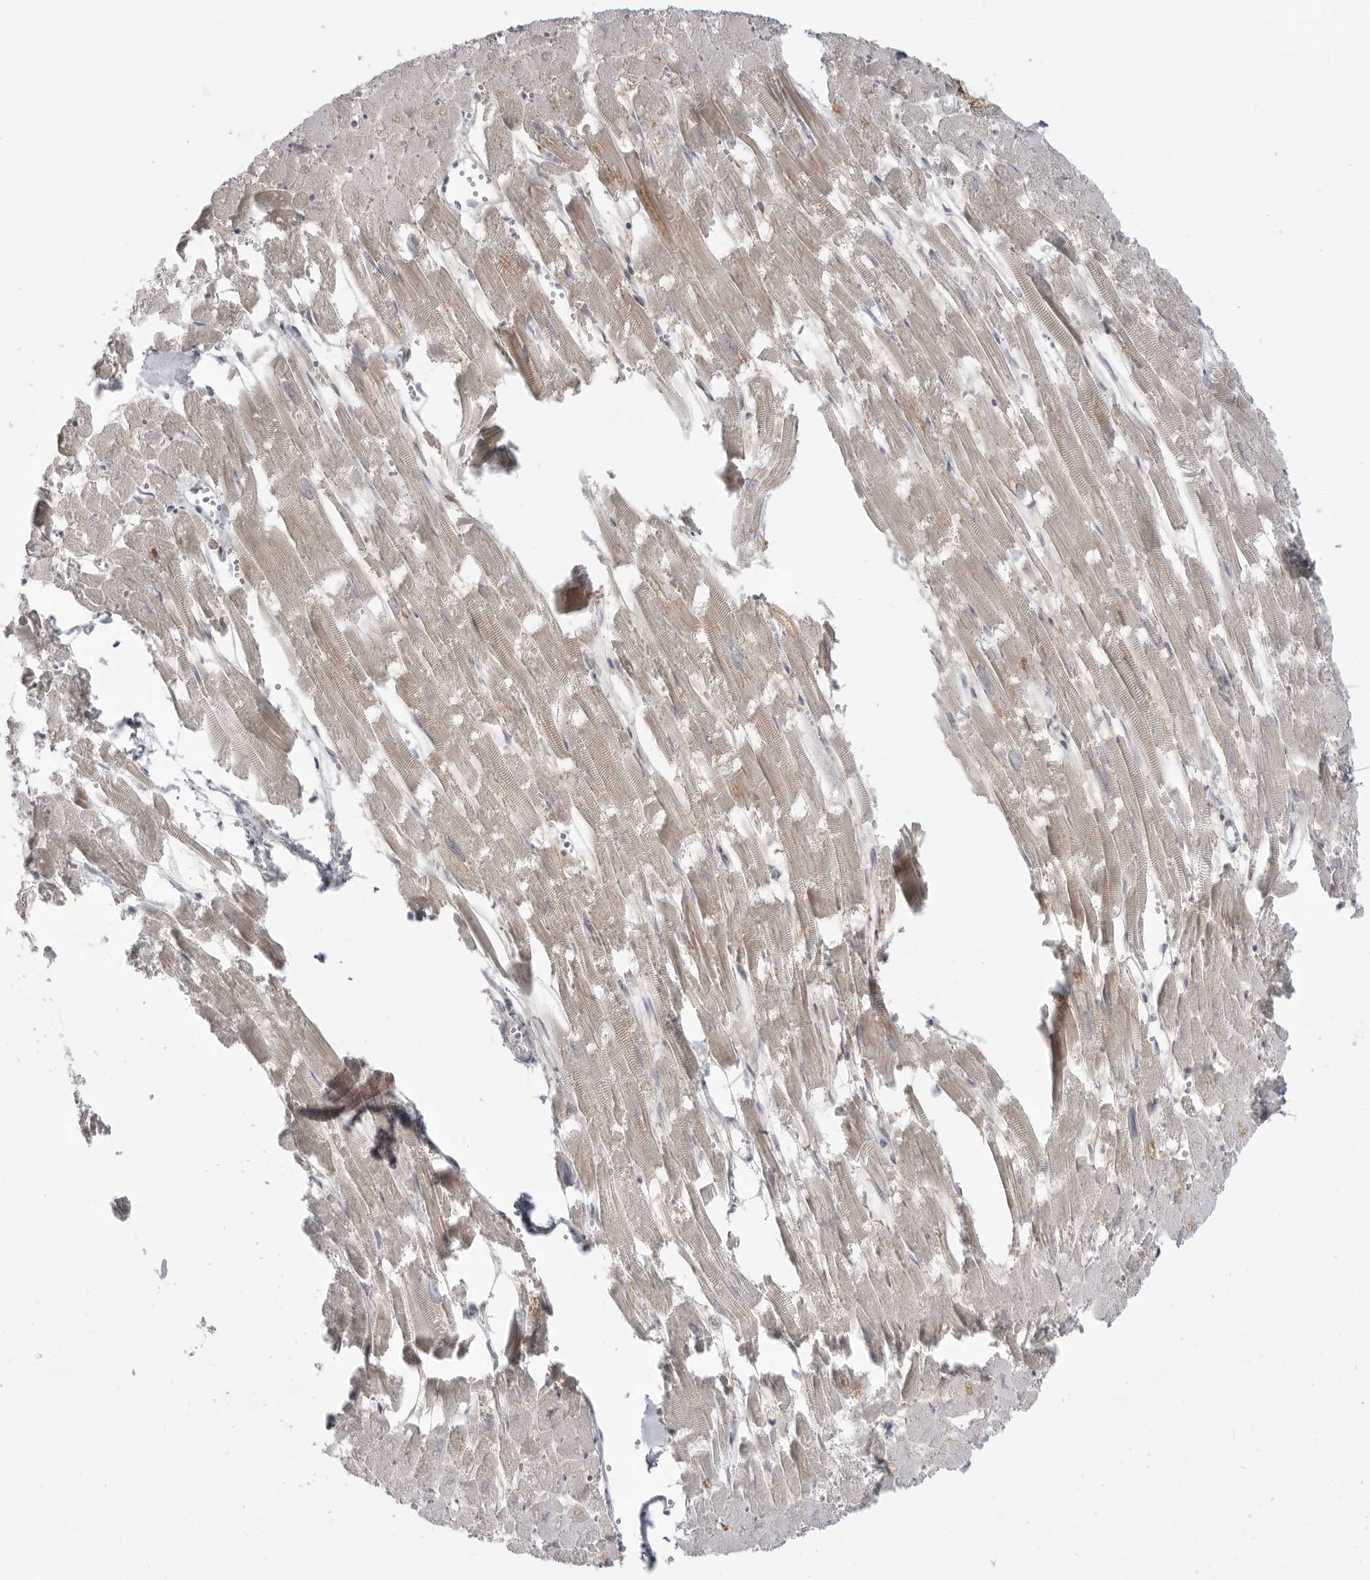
{"staining": {"intensity": "moderate", "quantity": "<25%", "location": "cytoplasmic/membranous"}, "tissue": "heart muscle", "cell_type": "Cardiomyocytes", "image_type": "normal", "snomed": [{"axis": "morphology", "description": "Normal tissue, NOS"}, {"axis": "topography", "description": "Heart"}], "caption": "Immunohistochemical staining of normal heart muscle reveals moderate cytoplasmic/membranous protein staining in approximately <25% of cardiomyocytes.", "gene": "TCTN3", "patient": {"sex": "male", "age": 54}}